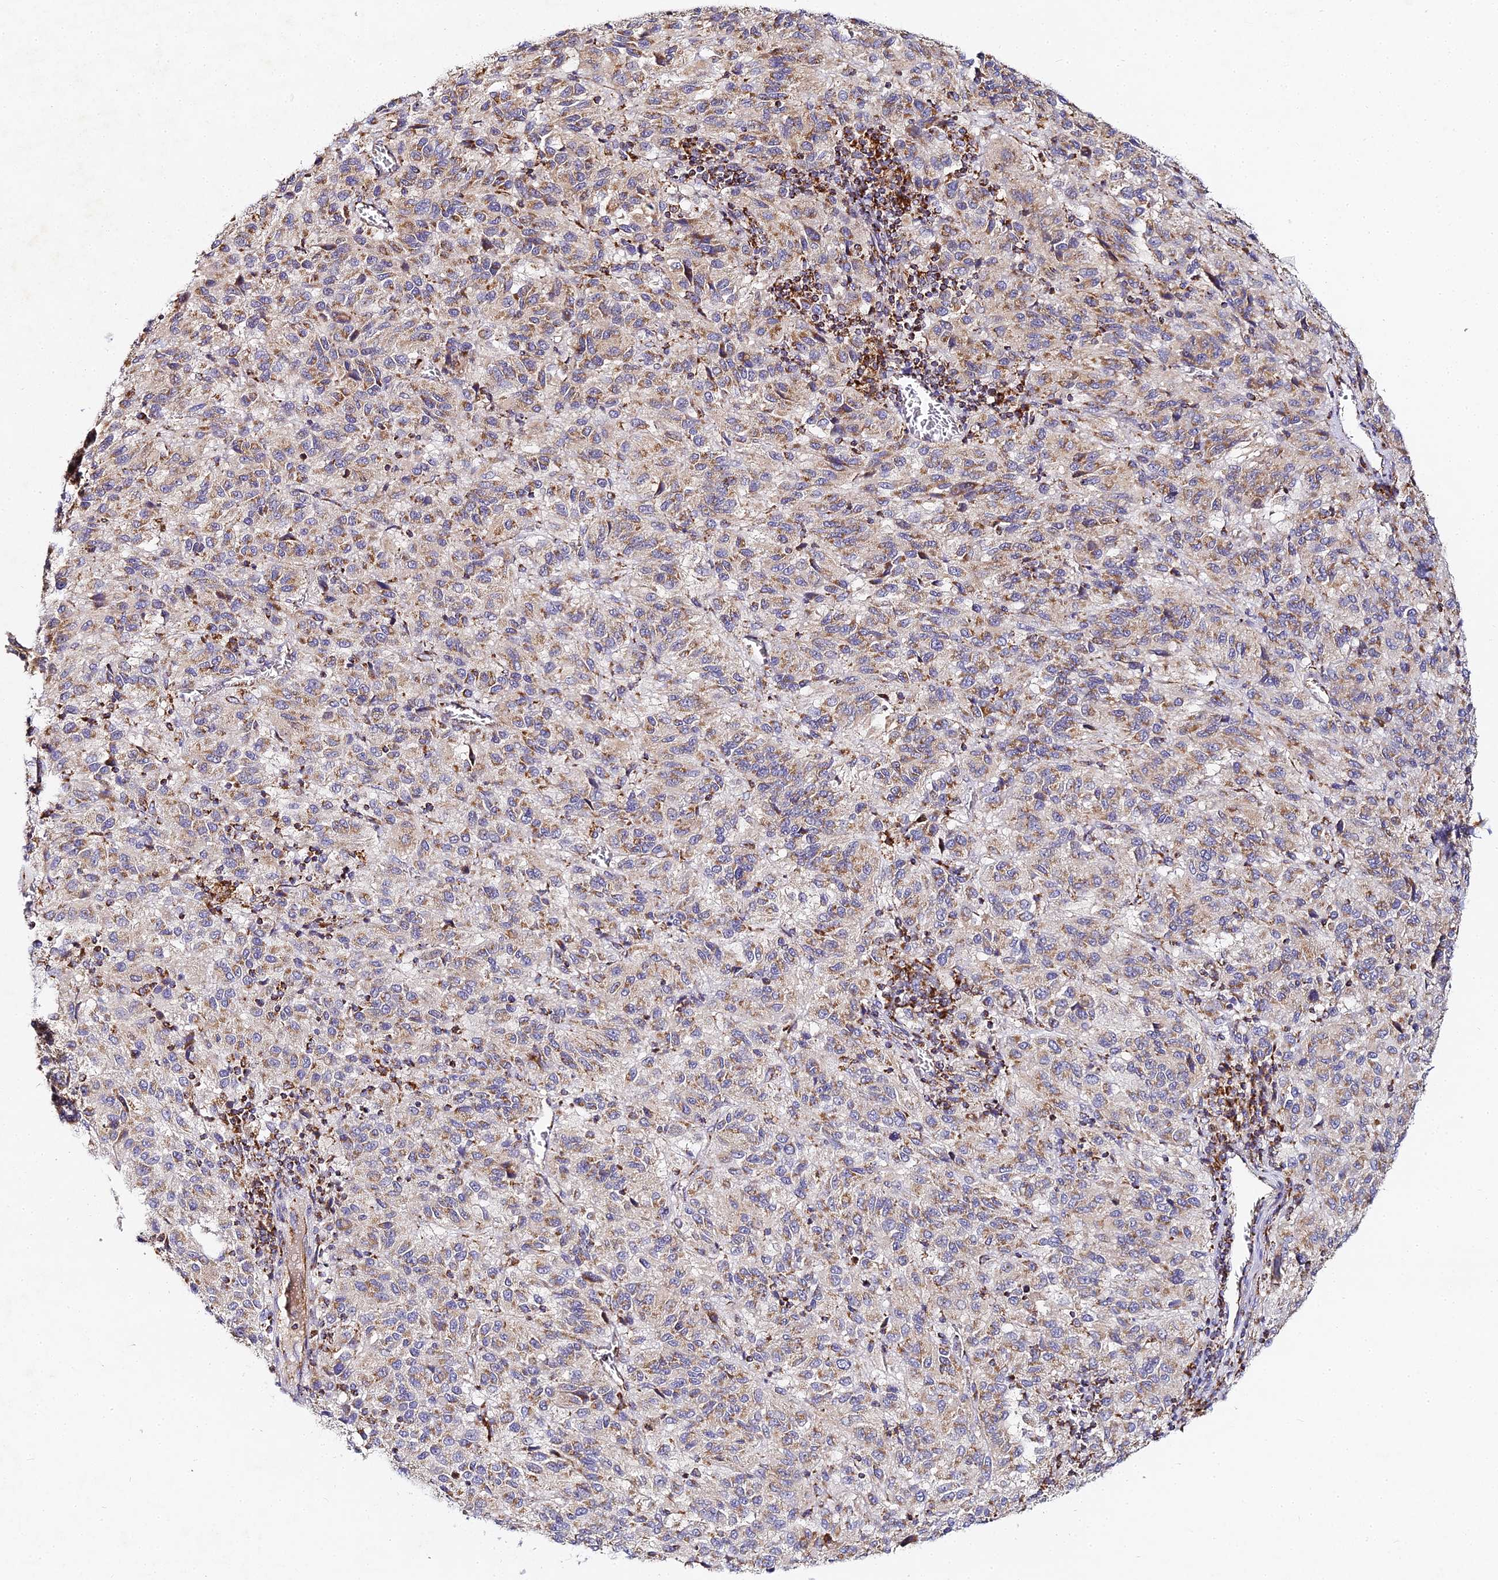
{"staining": {"intensity": "moderate", "quantity": "25%-75%", "location": "cytoplasmic/membranous"}, "tissue": "melanoma", "cell_type": "Tumor cells", "image_type": "cancer", "snomed": [{"axis": "morphology", "description": "Malignant melanoma, Metastatic site"}, {"axis": "topography", "description": "Lung"}], "caption": "Moderate cytoplasmic/membranous protein staining is identified in approximately 25%-75% of tumor cells in malignant melanoma (metastatic site). (DAB IHC, brown staining for protein, blue staining for nuclei).", "gene": "DONSON", "patient": {"sex": "male", "age": 64}}